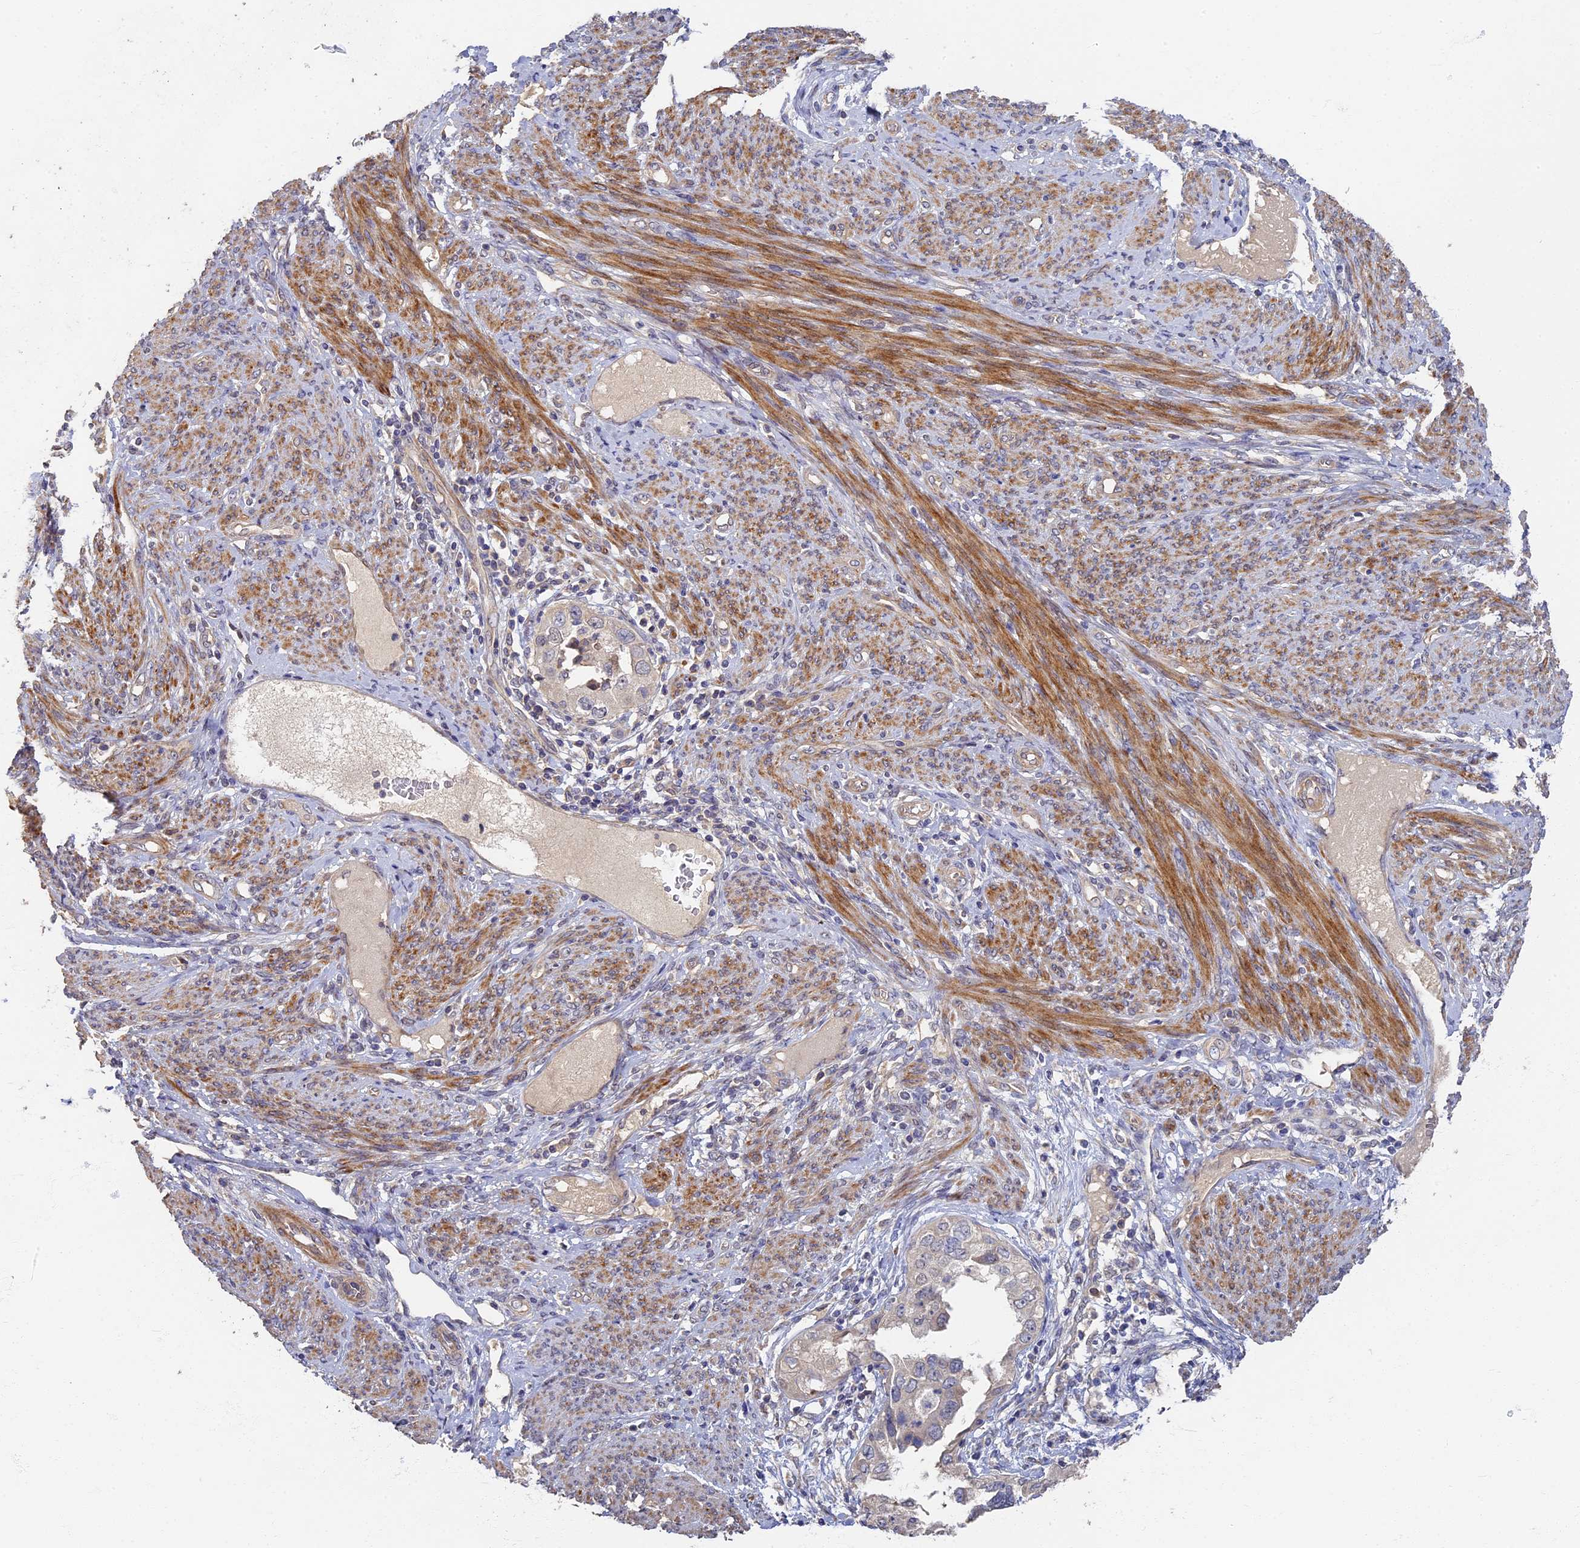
{"staining": {"intensity": "negative", "quantity": "none", "location": "none"}, "tissue": "endometrial cancer", "cell_type": "Tumor cells", "image_type": "cancer", "snomed": [{"axis": "morphology", "description": "Adenocarcinoma, NOS"}, {"axis": "topography", "description": "Endometrium"}], "caption": "High magnification brightfield microscopy of endometrial cancer (adenocarcinoma) stained with DAB (brown) and counterstained with hematoxylin (blue): tumor cells show no significant positivity. (DAB immunohistochemistry, high magnification).", "gene": "RSPH3", "patient": {"sex": "female", "age": 85}}